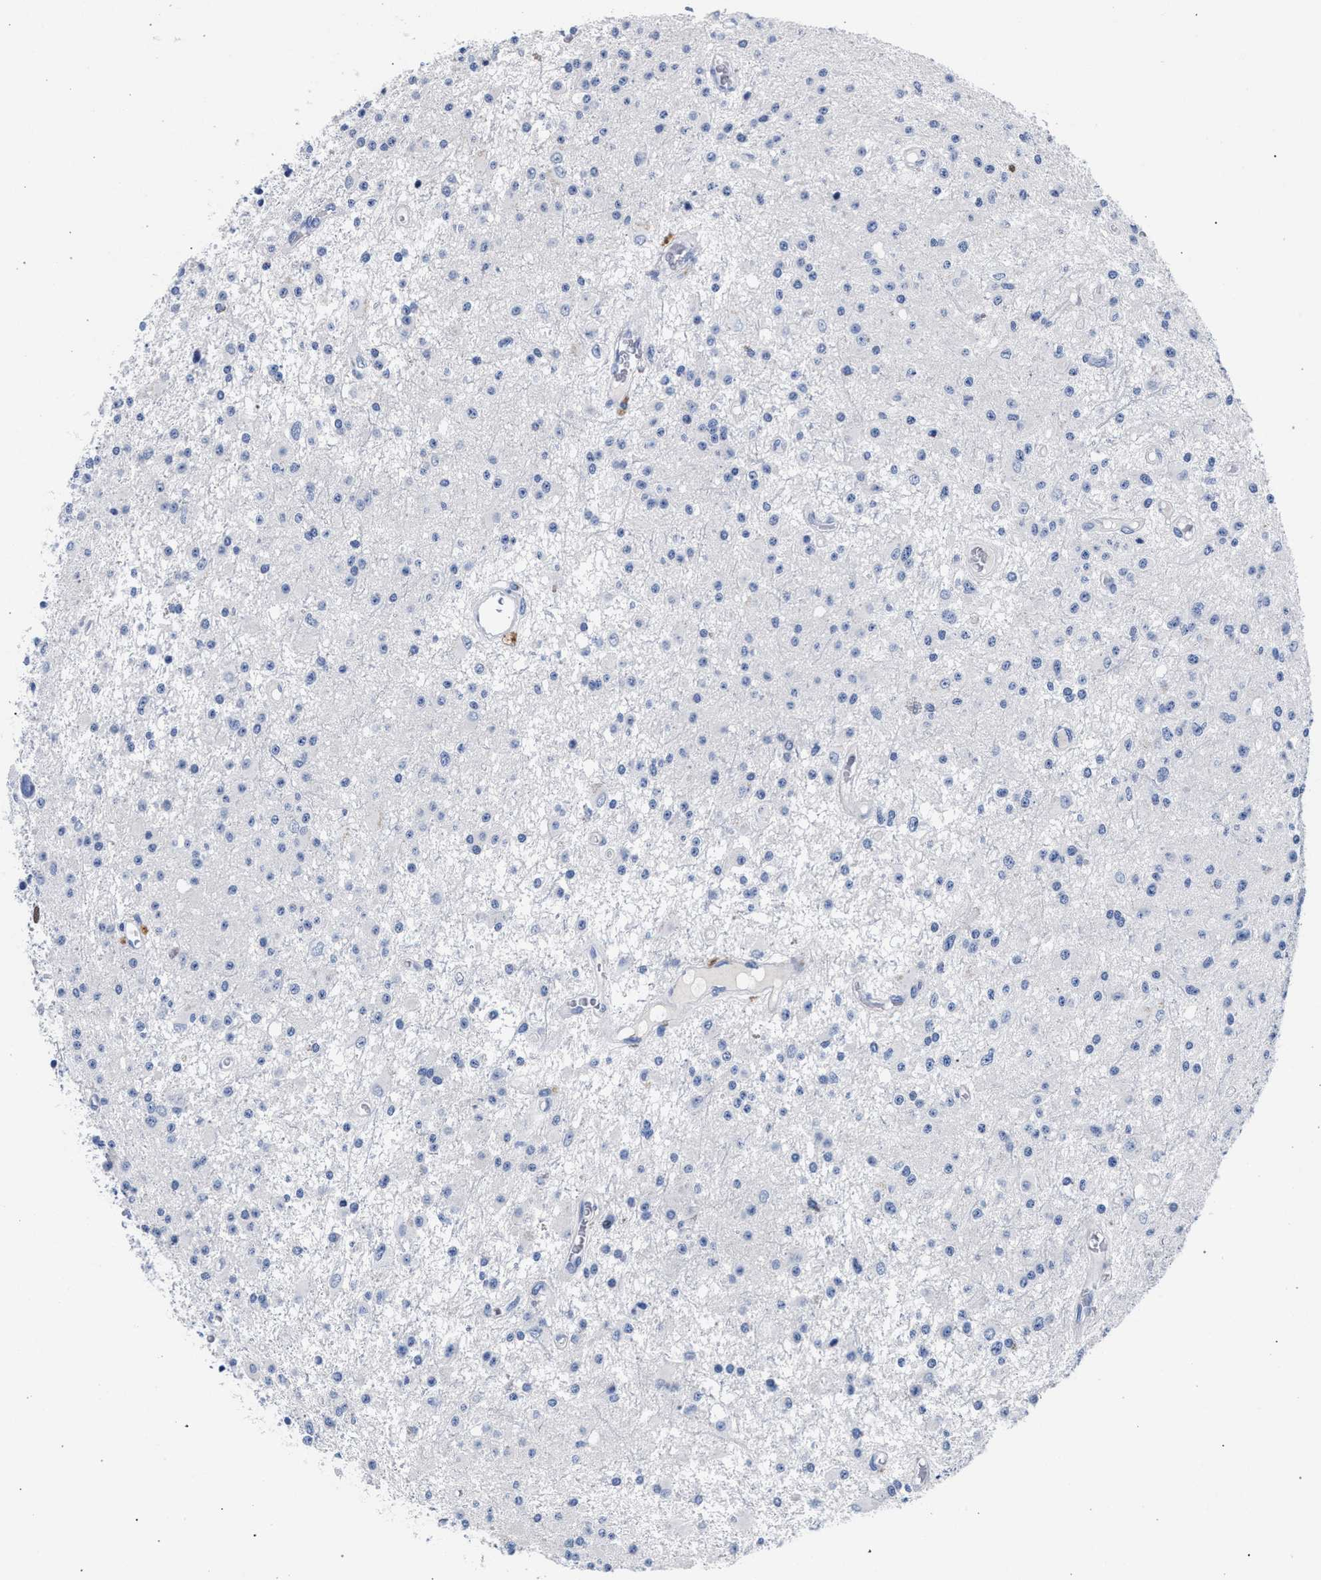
{"staining": {"intensity": "negative", "quantity": "none", "location": "none"}, "tissue": "glioma", "cell_type": "Tumor cells", "image_type": "cancer", "snomed": [{"axis": "morphology", "description": "Glioma, malignant, Low grade"}, {"axis": "topography", "description": "Brain"}], "caption": "Protein analysis of glioma shows no significant positivity in tumor cells. The staining is performed using DAB (3,3'-diaminobenzidine) brown chromogen with nuclei counter-stained in using hematoxylin.", "gene": "KLRK1", "patient": {"sex": "male", "age": 58}}